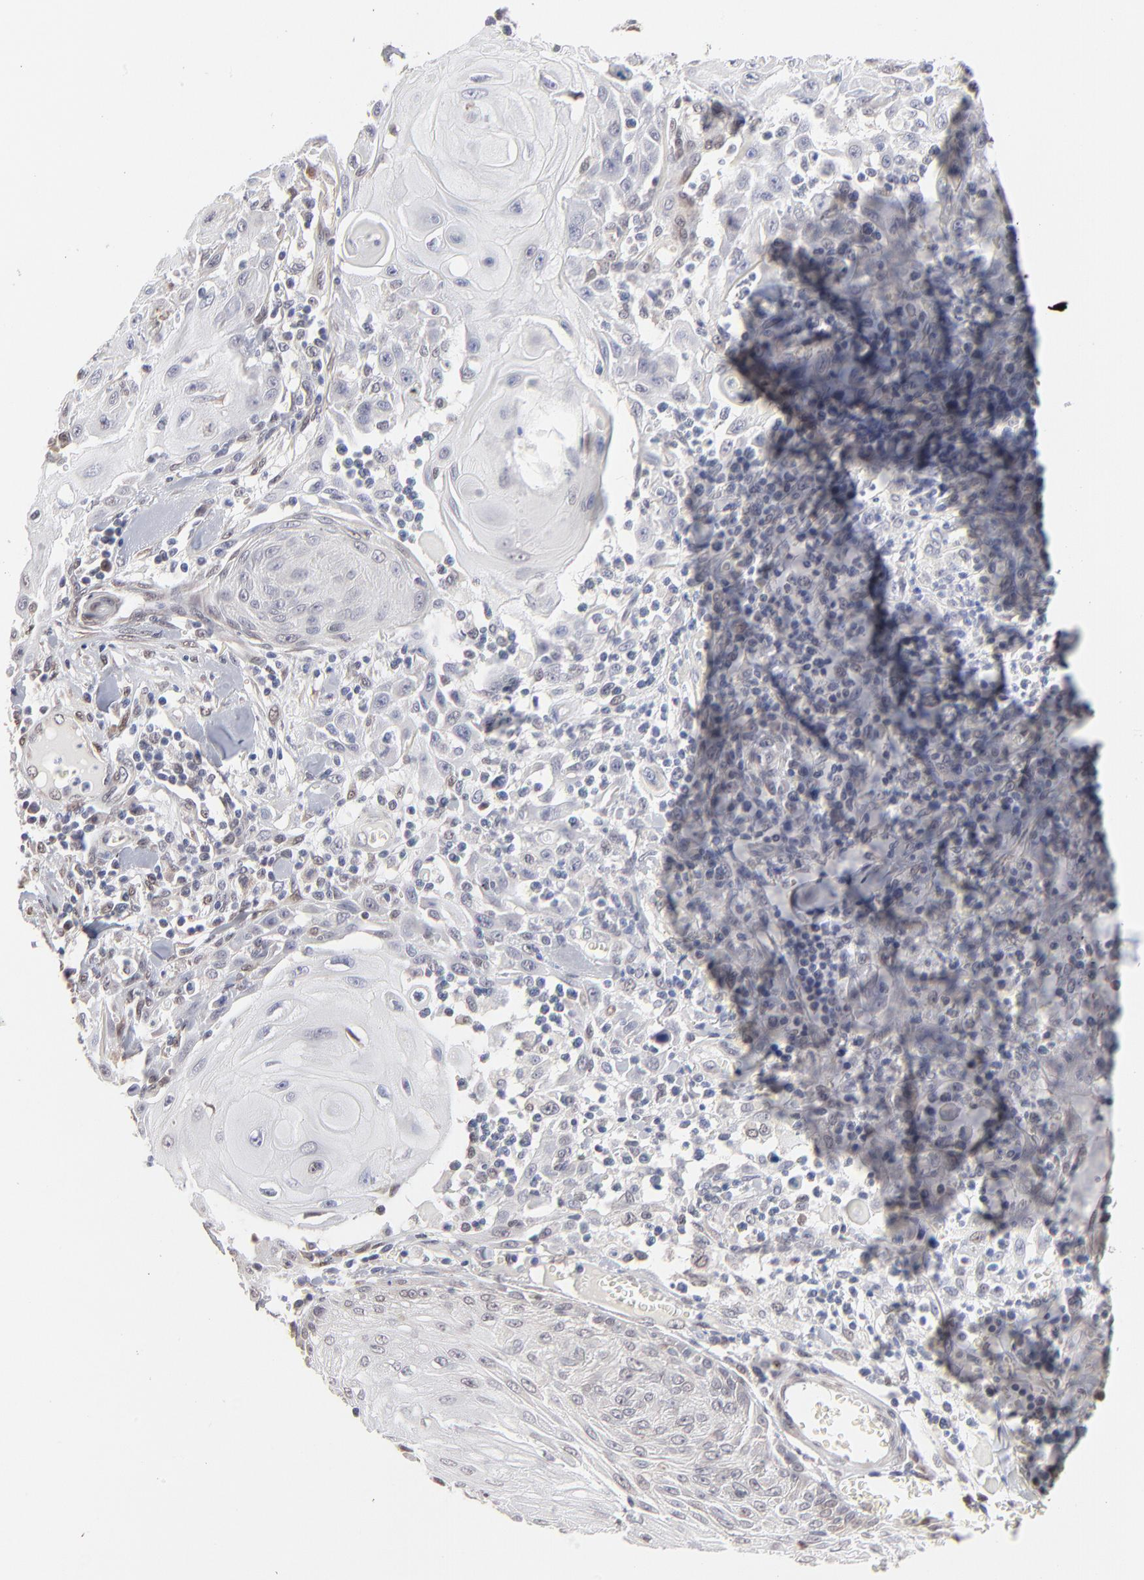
{"staining": {"intensity": "moderate", "quantity": "25%-75%", "location": "nuclear"}, "tissue": "skin cancer", "cell_type": "Tumor cells", "image_type": "cancer", "snomed": [{"axis": "morphology", "description": "Squamous cell carcinoma, NOS"}, {"axis": "topography", "description": "Skin"}], "caption": "Brown immunohistochemical staining in human skin squamous cell carcinoma shows moderate nuclear positivity in about 25%-75% of tumor cells.", "gene": "RBM3", "patient": {"sex": "male", "age": 24}}